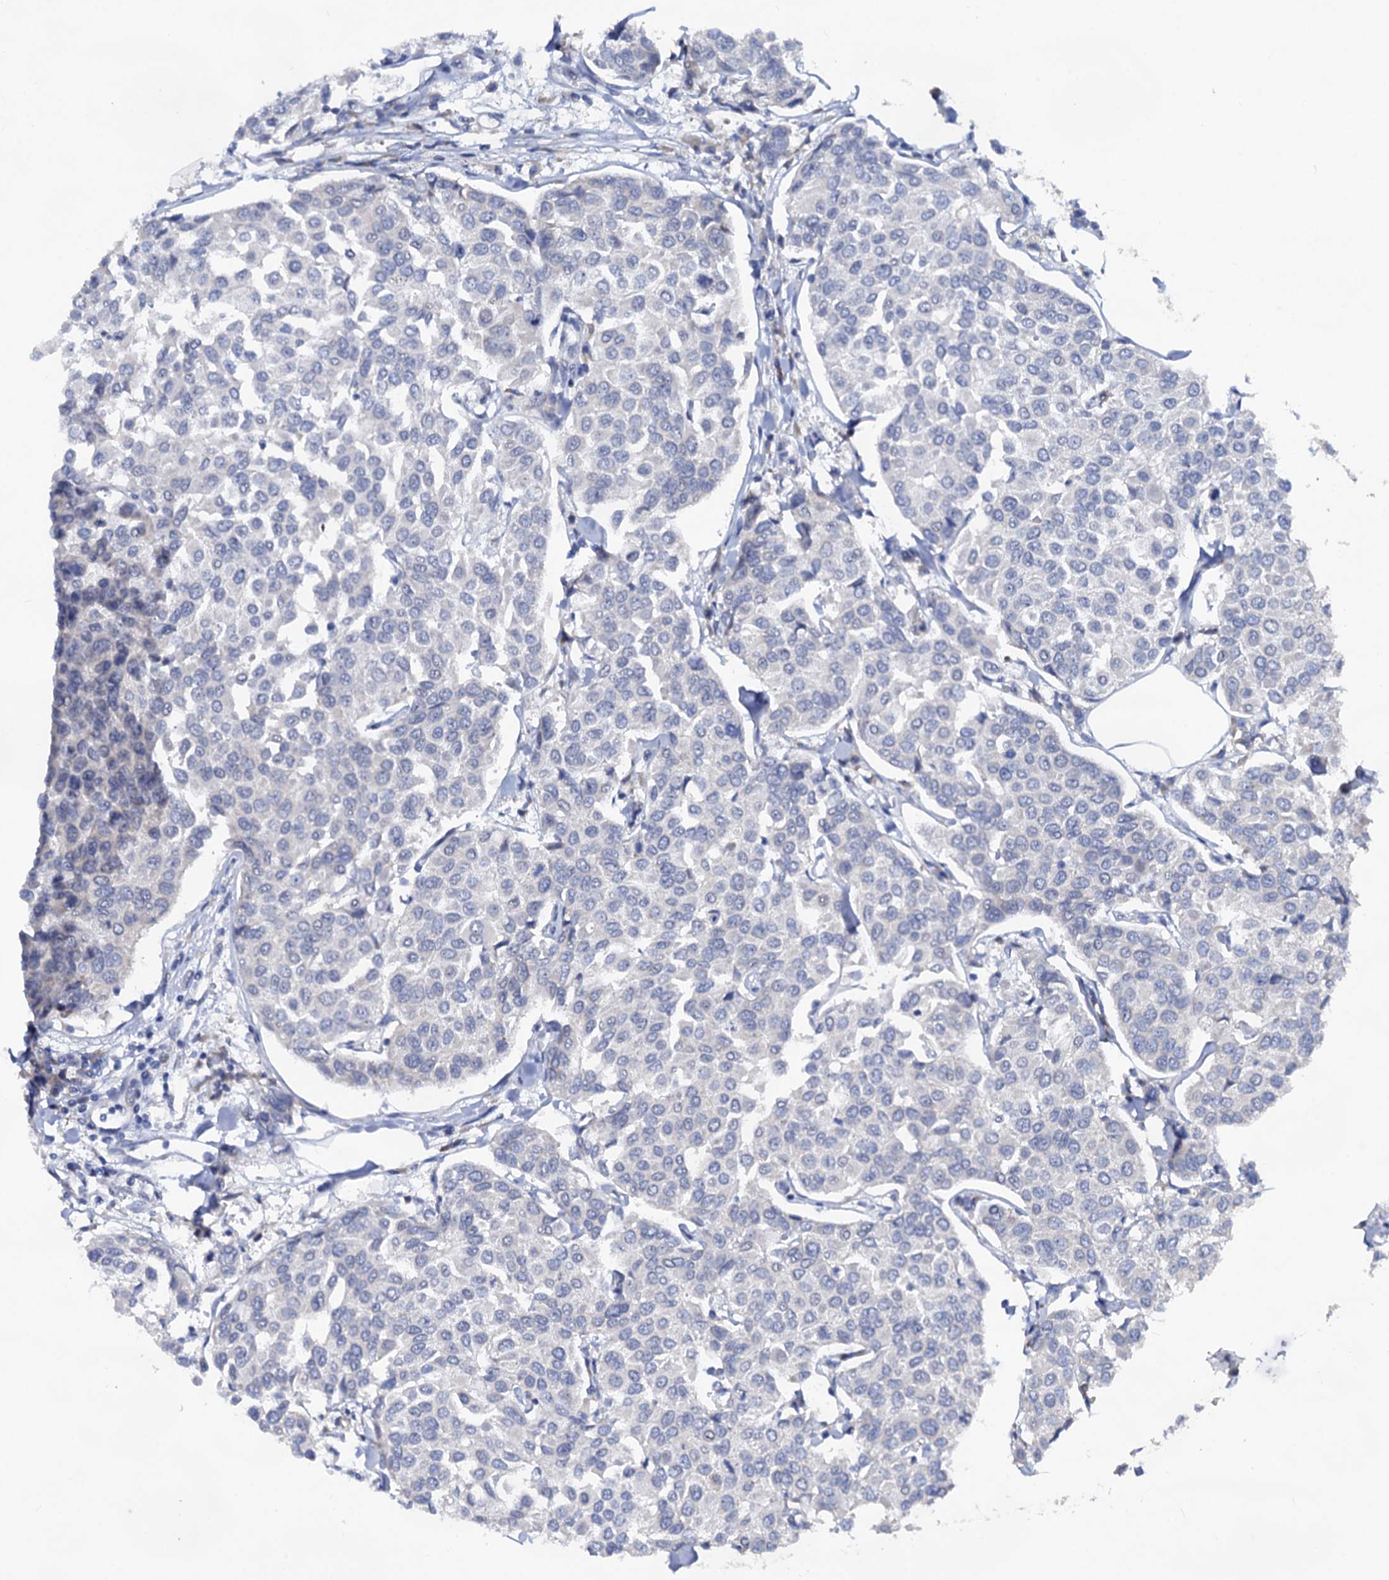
{"staining": {"intensity": "negative", "quantity": "none", "location": "none"}, "tissue": "breast cancer", "cell_type": "Tumor cells", "image_type": "cancer", "snomed": [{"axis": "morphology", "description": "Duct carcinoma"}, {"axis": "topography", "description": "Breast"}], "caption": "The histopathology image reveals no significant positivity in tumor cells of breast infiltrating ductal carcinoma.", "gene": "CAPRIN2", "patient": {"sex": "female", "age": 55}}